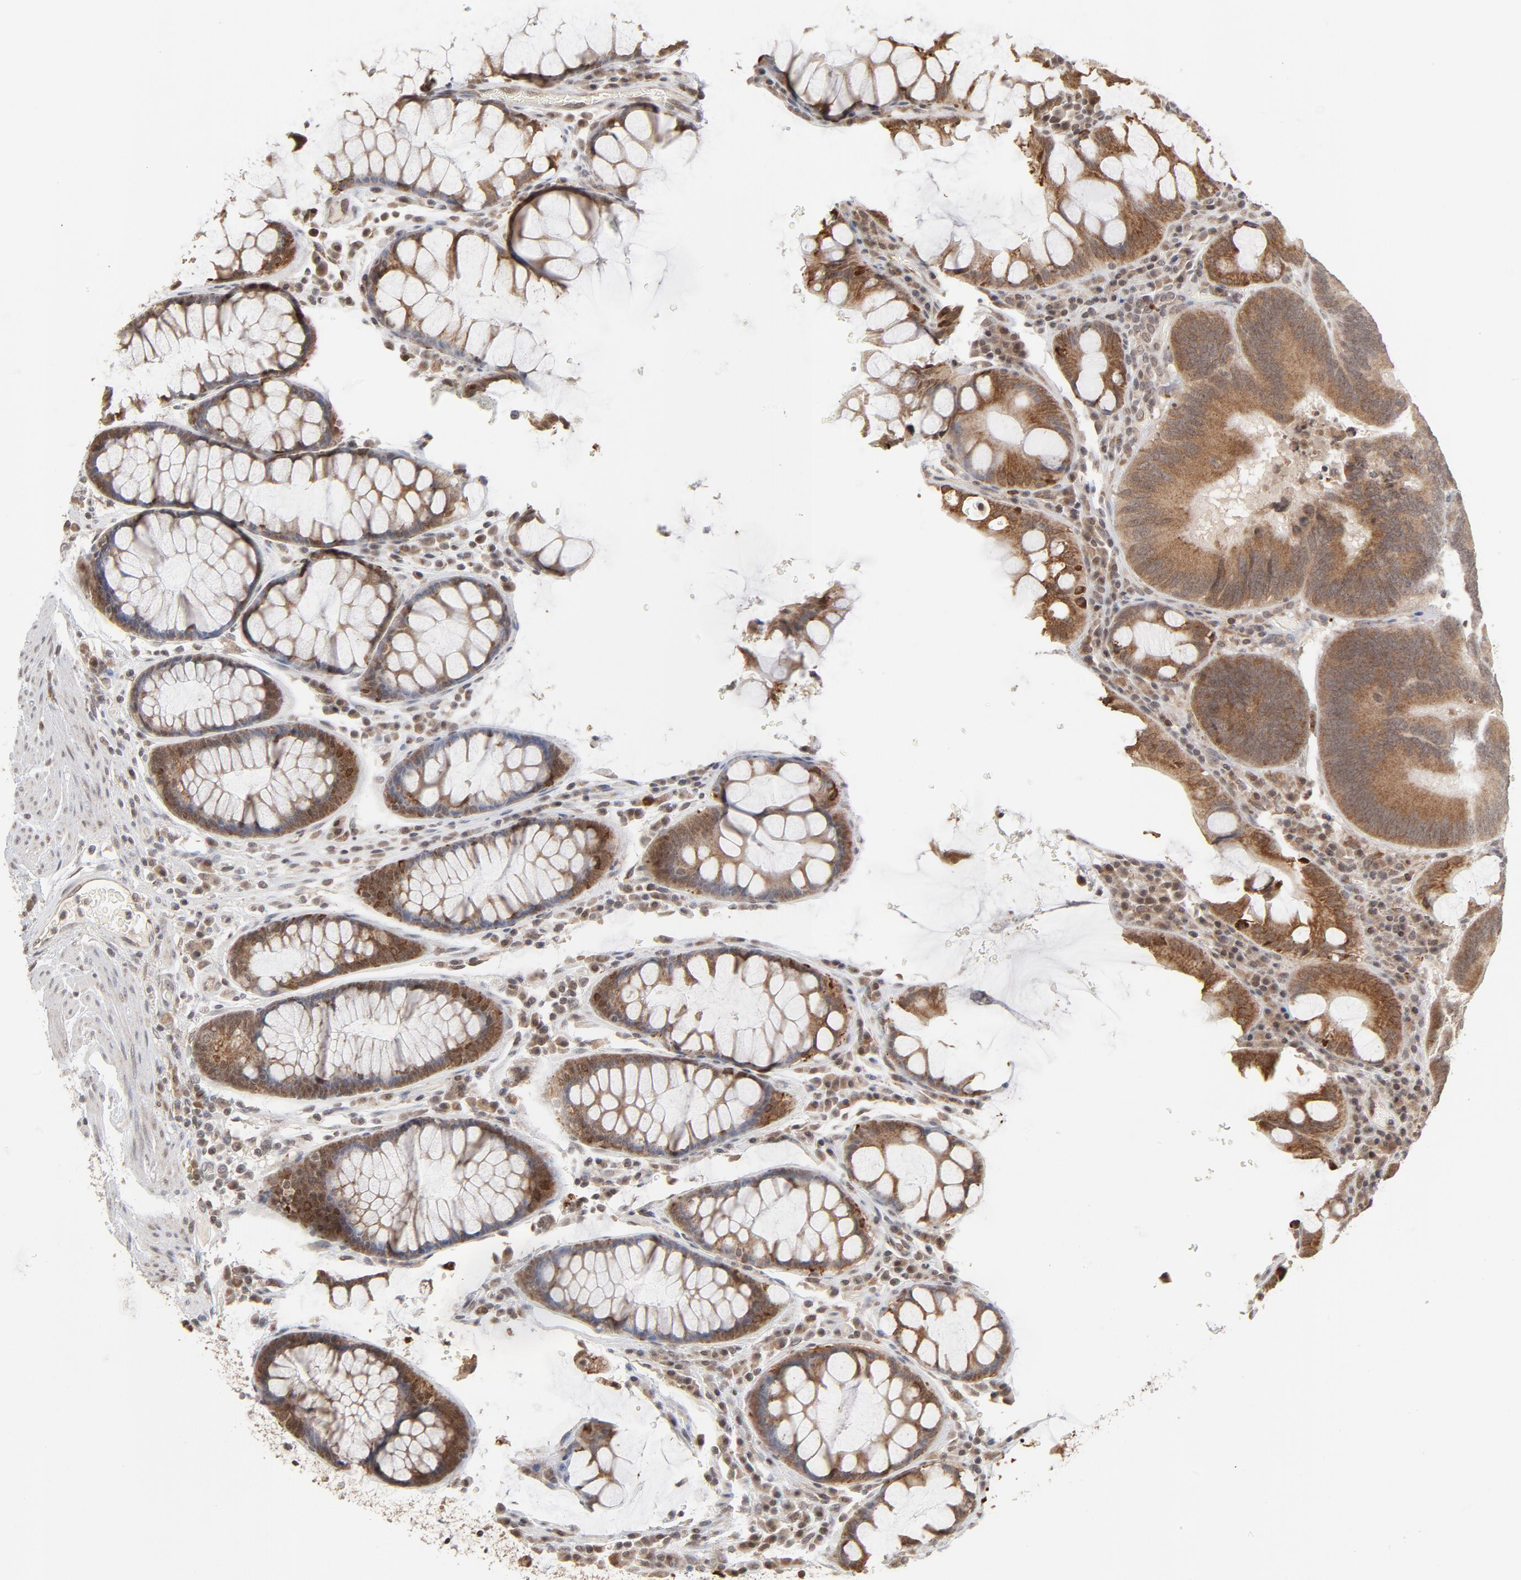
{"staining": {"intensity": "moderate", "quantity": ">75%", "location": "cytoplasmic/membranous"}, "tissue": "colorectal cancer", "cell_type": "Tumor cells", "image_type": "cancer", "snomed": [{"axis": "morphology", "description": "Normal tissue, NOS"}, {"axis": "morphology", "description": "Adenocarcinoma, NOS"}, {"axis": "topography", "description": "Colon"}], "caption": "IHC histopathology image of neoplastic tissue: human adenocarcinoma (colorectal) stained using immunohistochemistry demonstrates medium levels of moderate protein expression localized specifically in the cytoplasmic/membranous of tumor cells, appearing as a cytoplasmic/membranous brown color.", "gene": "ARIH1", "patient": {"sex": "female", "age": 78}}